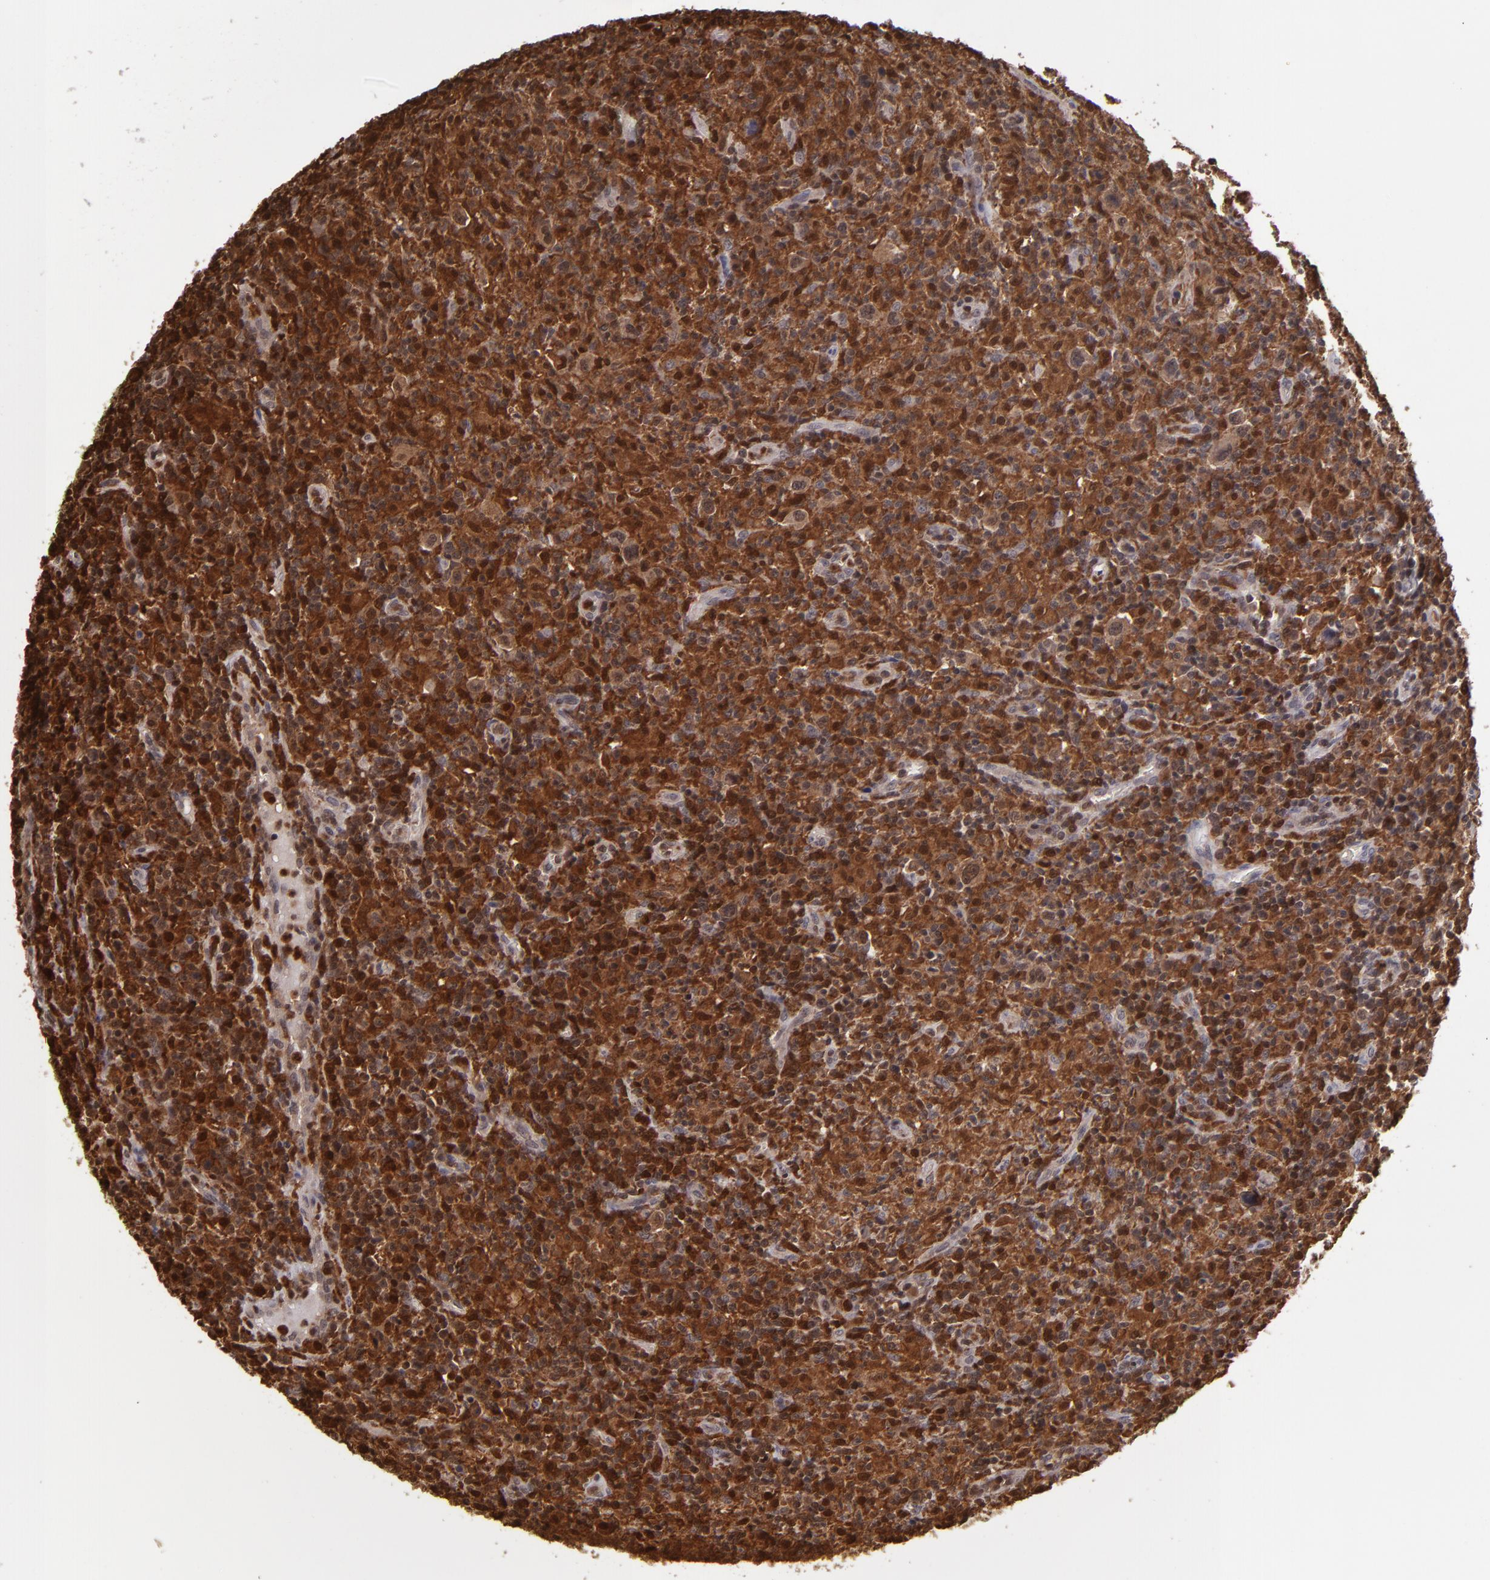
{"staining": {"intensity": "moderate", "quantity": ">75%", "location": "cytoplasmic/membranous,nuclear"}, "tissue": "lymphoma", "cell_type": "Tumor cells", "image_type": "cancer", "snomed": [{"axis": "morphology", "description": "Hodgkin's disease, NOS"}, {"axis": "topography", "description": "Lymph node"}], "caption": "Hodgkin's disease was stained to show a protein in brown. There is medium levels of moderate cytoplasmic/membranous and nuclear positivity in about >75% of tumor cells.", "gene": "GRB2", "patient": {"sex": "male", "age": 65}}